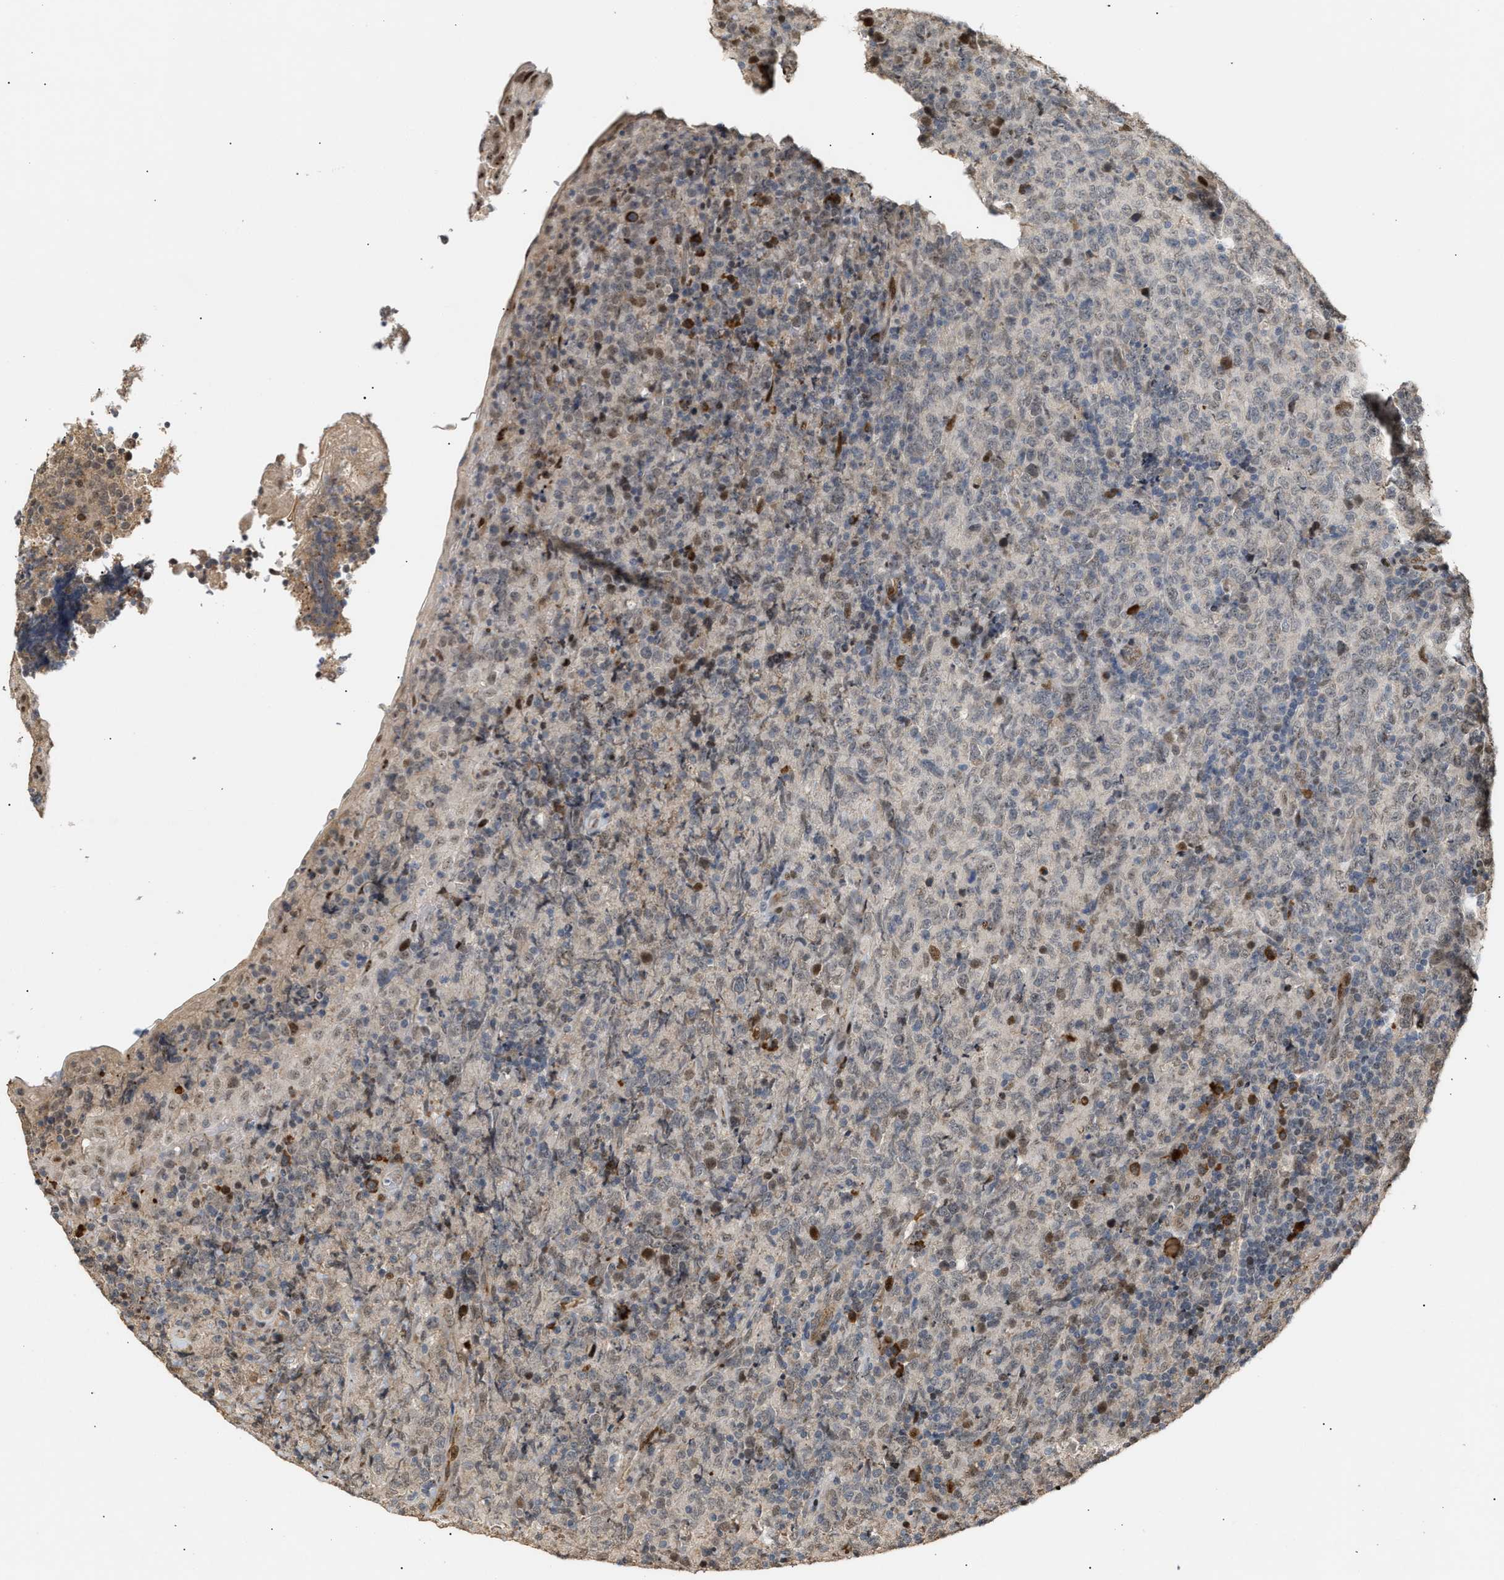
{"staining": {"intensity": "weak", "quantity": "<25%", "location": "nuclear"}, "tissue": "lymphoma", "cell_type": "Tumor cells", "image_type": "cancer", "snomed": [{"axis": "morphology", "description": "Malignant lymphoma, non-Hodgkin's type, High grade"}, {"axis": "topography", "description": "Tonsil"}], "caption": "There is no significant expression in tumor cells of lymphoma.", "gene": "ZFAND5", "patient": {"sex": "female", "age": 36}}